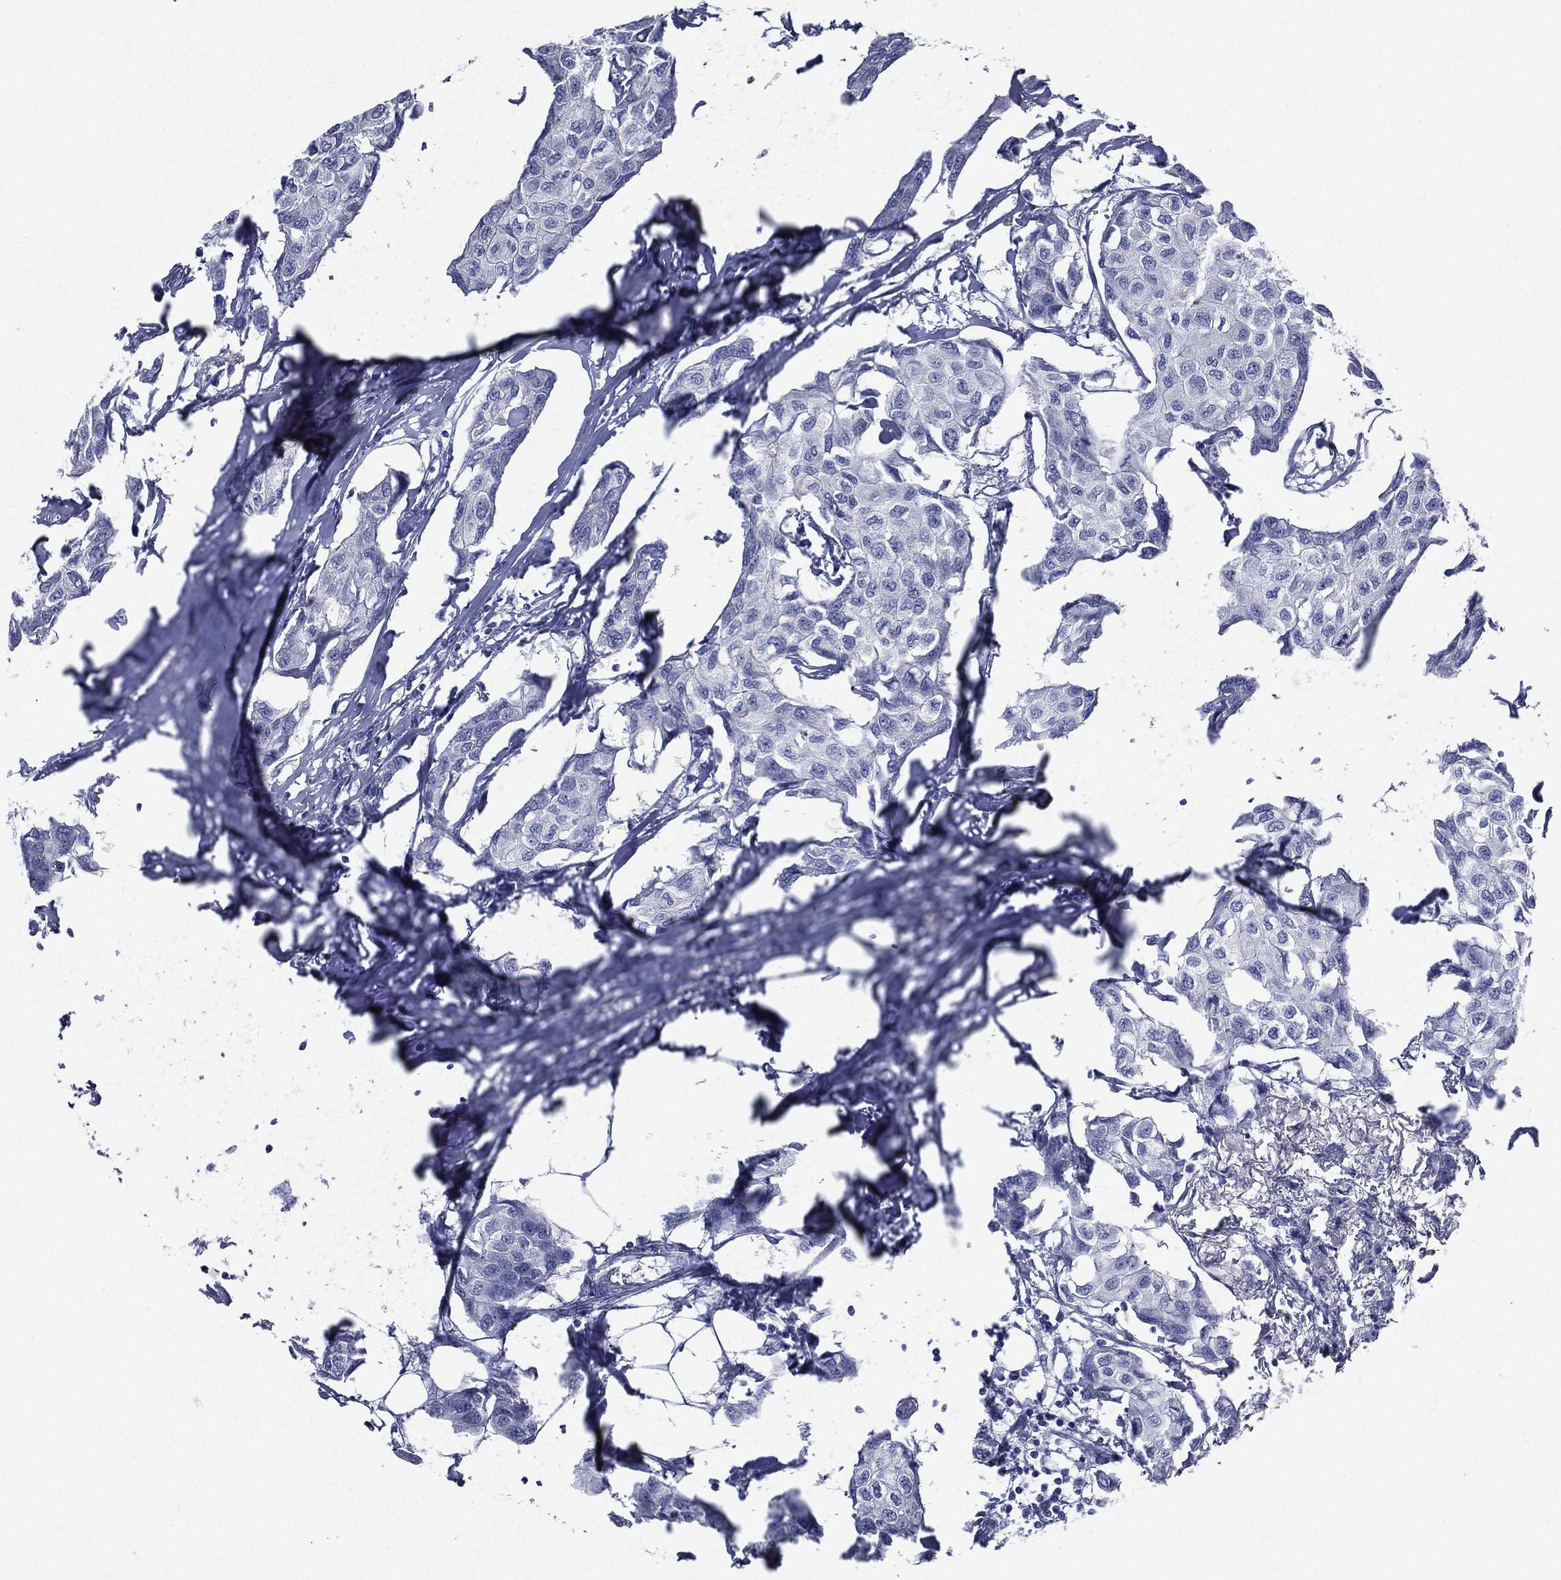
{"staining": {"intensity": "negative", "quantity": "none", "location": "none"}, "tissue": "breast cancer", "cell_type": "Tumor cells", "image_type": "cancer", "snomed": [{"axis": "morphology", "description": "Duct carcinoma"}, {"axis": "topography", "description": "Breast"}], "caption": "This histopathology image is of breast invasive ductal carcinoma stained with immunohistochemistry (IHC) to label a protein in brown with the nuclei are counter-stained blue. There is no positivity in tumor cells.", "gene": "DPYS", "patient": {"sex": "female", "age": 80}}